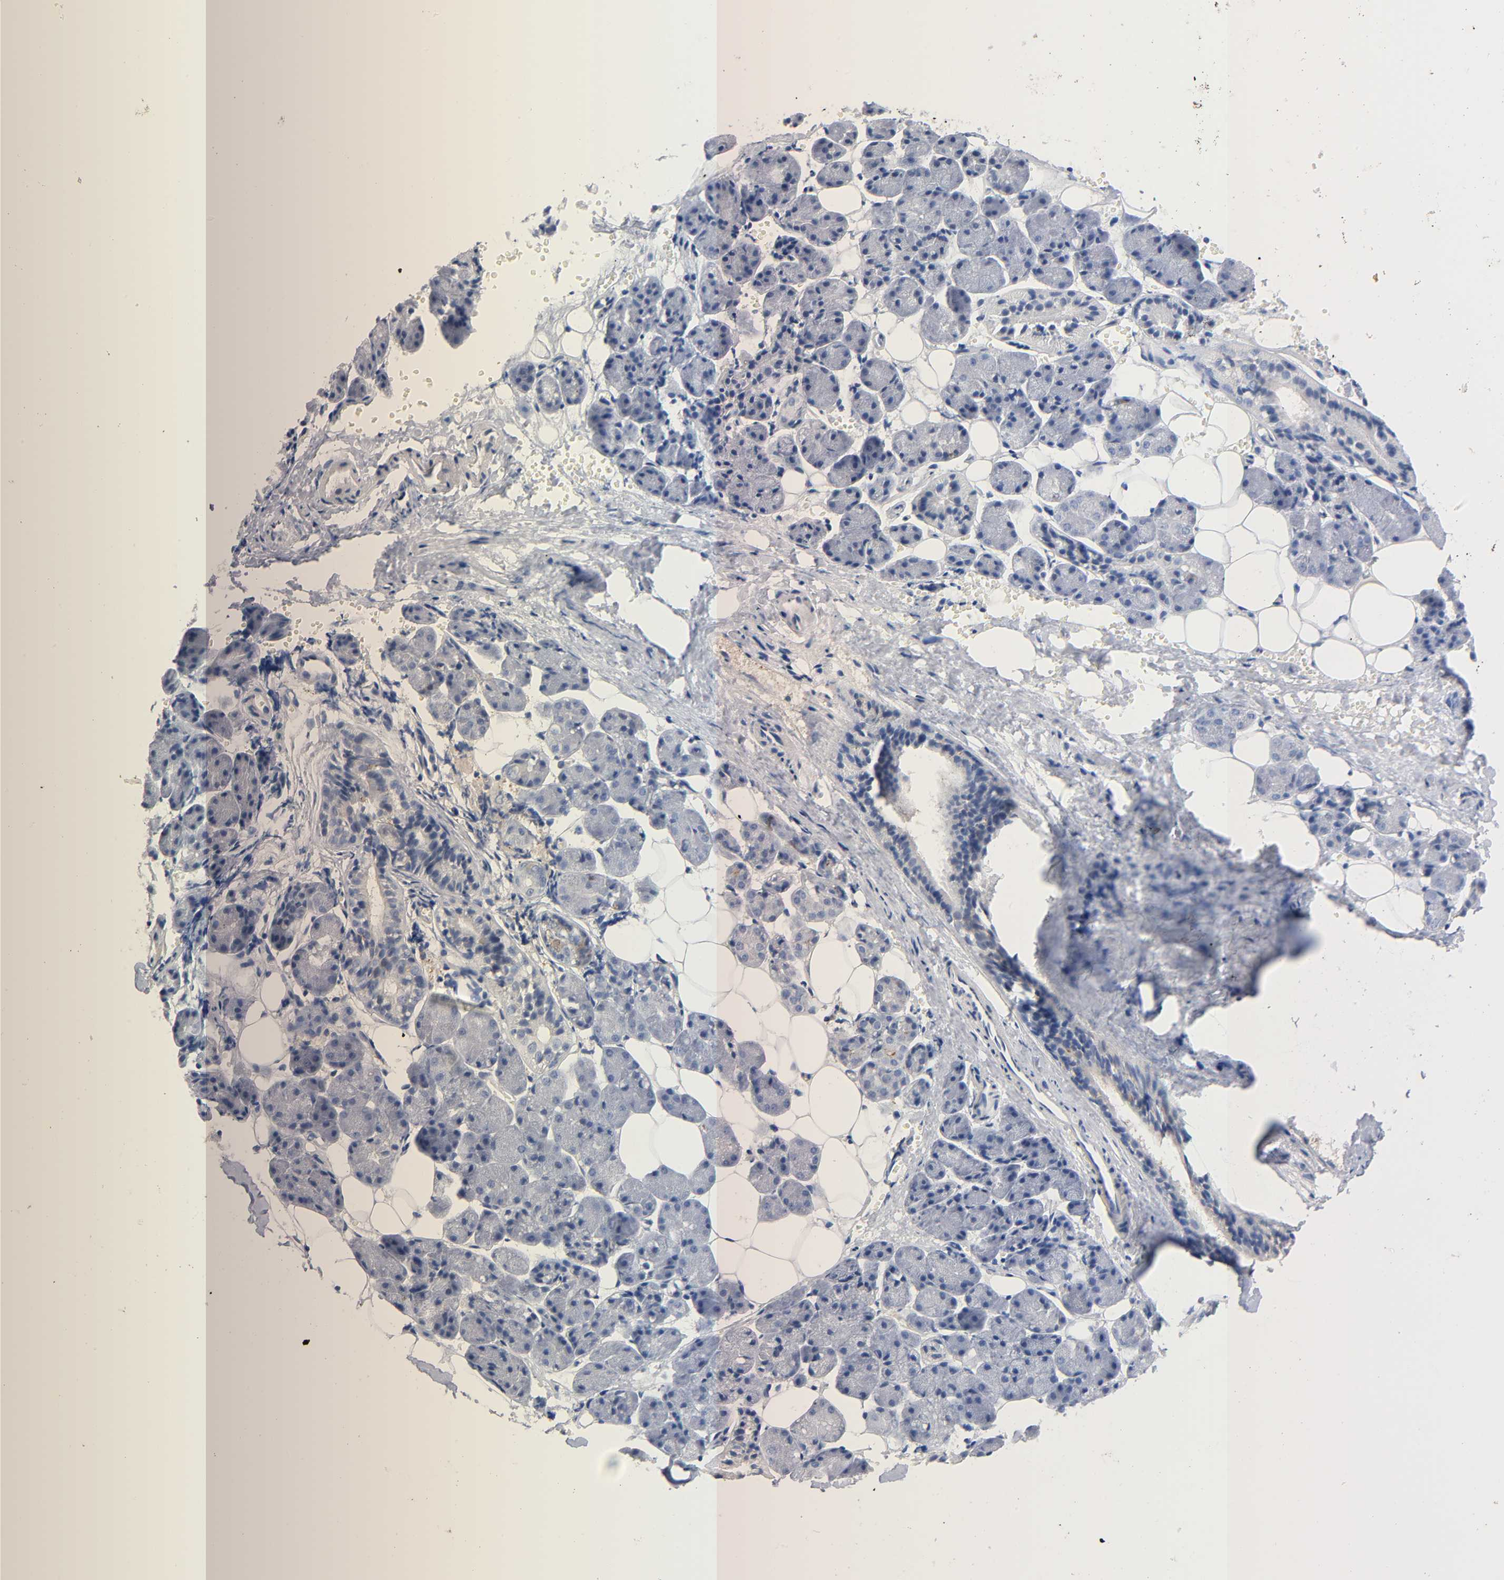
{"staining": {"intensity": "negative", "quantity": "none", "location": "none"}, "tissue": "salivary gland", "cell_type": "Glandular cells", "image_type": "normal", "snomed": [{"axis": "morphology", "description": "Normal tissue, NOS"}, {"axis": "morphology", "description": "Adenoma, NOS"}, {"axis": "topography", "description": "Salivary gland"}], "caption": "The IHC image has no significant expression in glandular cells of salivary gland.", "gene": "IL18", "patient": {"sex": "female", "age": 32}}